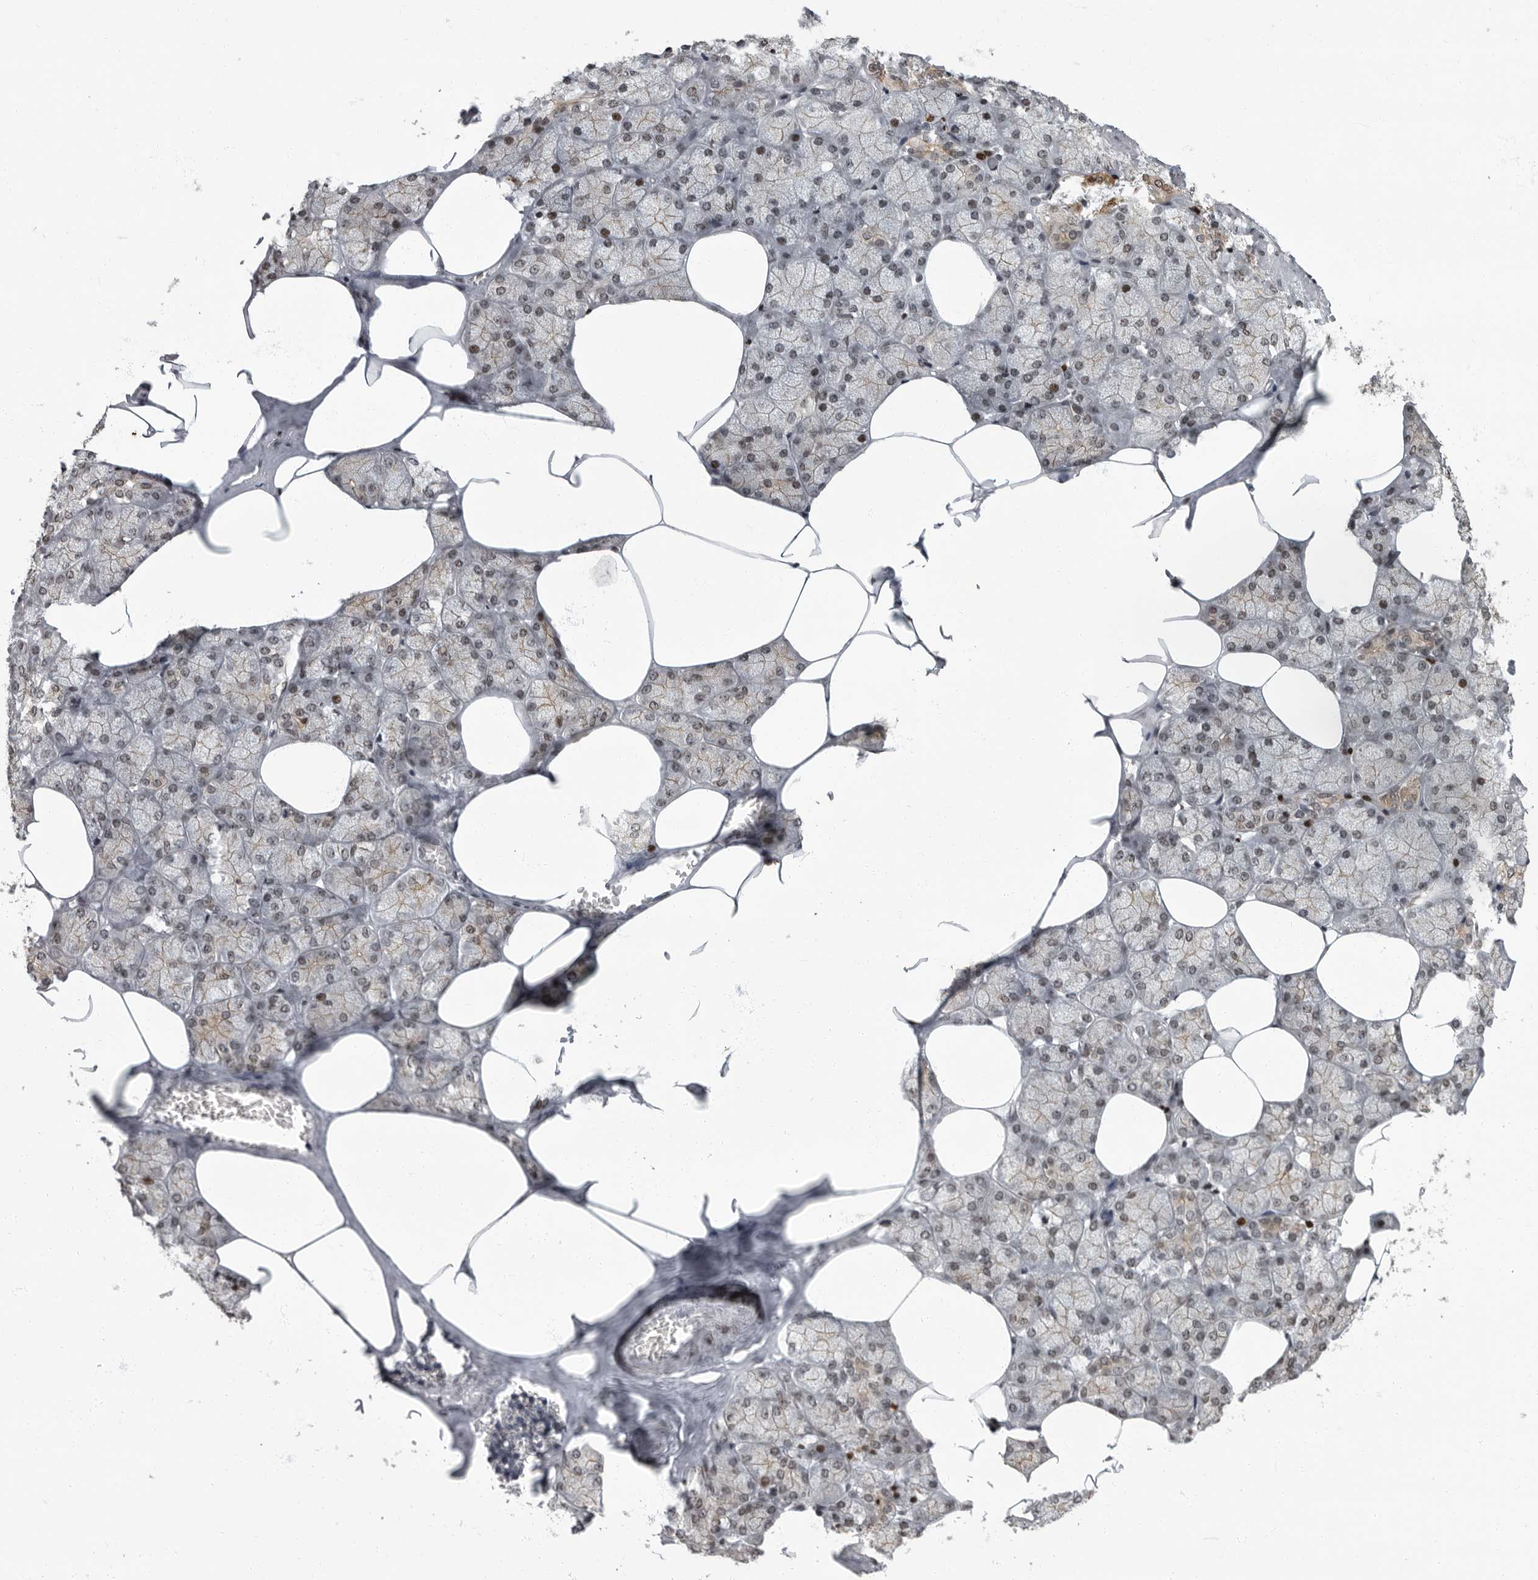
{"staining": {"intensity": "moderate", "quantity": ">75%", "location": "cytoplasmic/membranous,nuclear"}, "tissue": "salivary gland", "cell_type": "Glandular cells", "image_type": "normal", "snomed": [{"axis": "morphology", "description": "Normal tissue, NOS"}, {"axis": "topography", "description": "Salivary gland"}], "caption": "Benign salivary gland was stained to show a protein in brown. There is medium levels of moderate cytoplasmic/membranous,nuclear expression in approximately >75% of glandular cells.", "gene": "EVI5", "patient": {"sex": "male", "age": 62}}